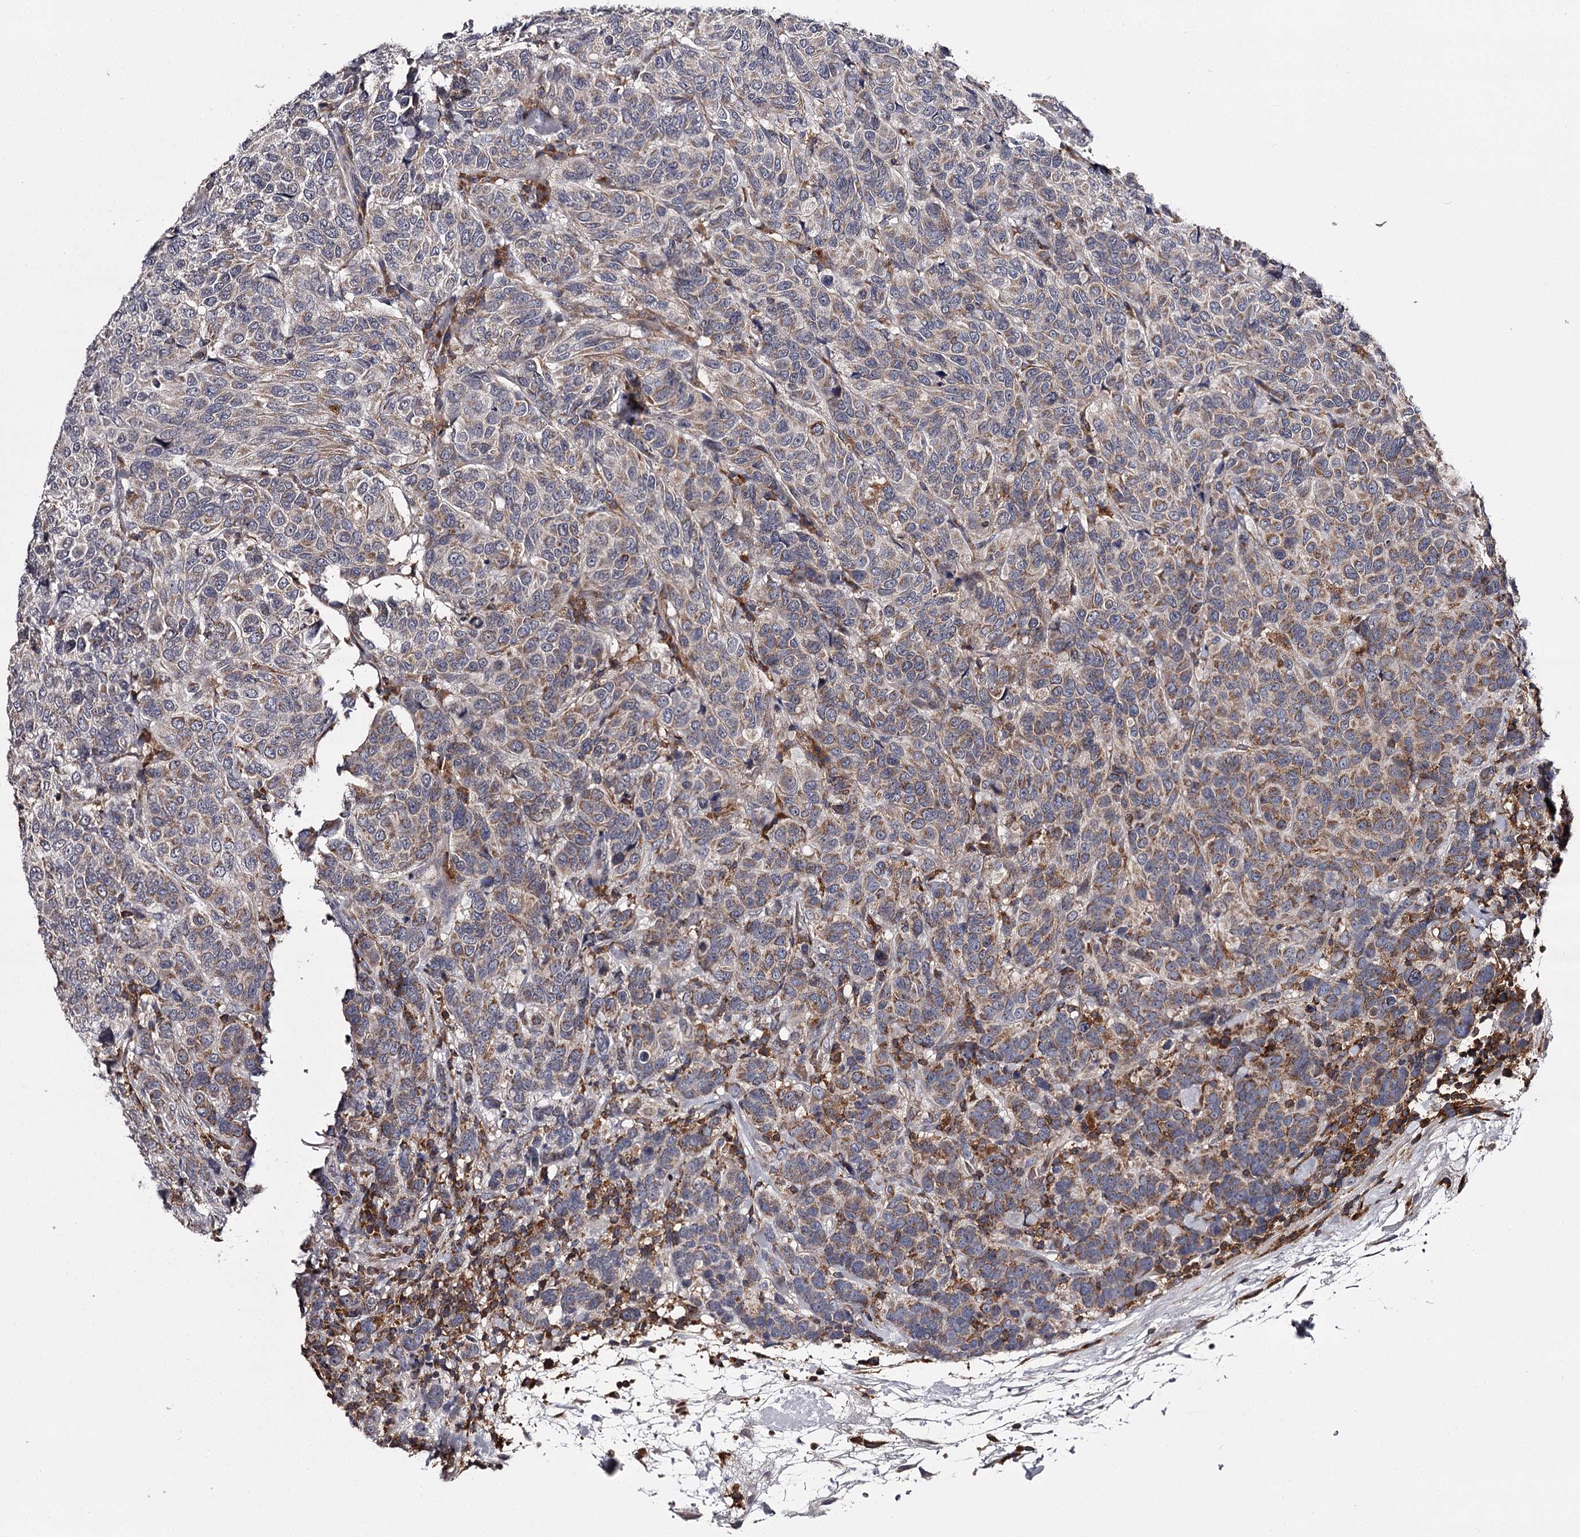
{"staining": {"intensity": "moderate", "quantity": "<25%", "location": "cytoplasmic/membranous"}, "tissue": "breast cancer", "cell_type": "Tumor cells", "image_type": "cancer", "snomed": [{"axis": "morphology", "description": "Duct carcinoma"}, {"axis": "topography", "description": "Breast"}], "caption": "Immunohistochemical staining of human breast cancer exhibits low levels of moderate cytoplasmic/membranous expression in about <25% of tumor cells.", "gene": "RASSF6", "patient": {"sex": "female", "age": 55}}